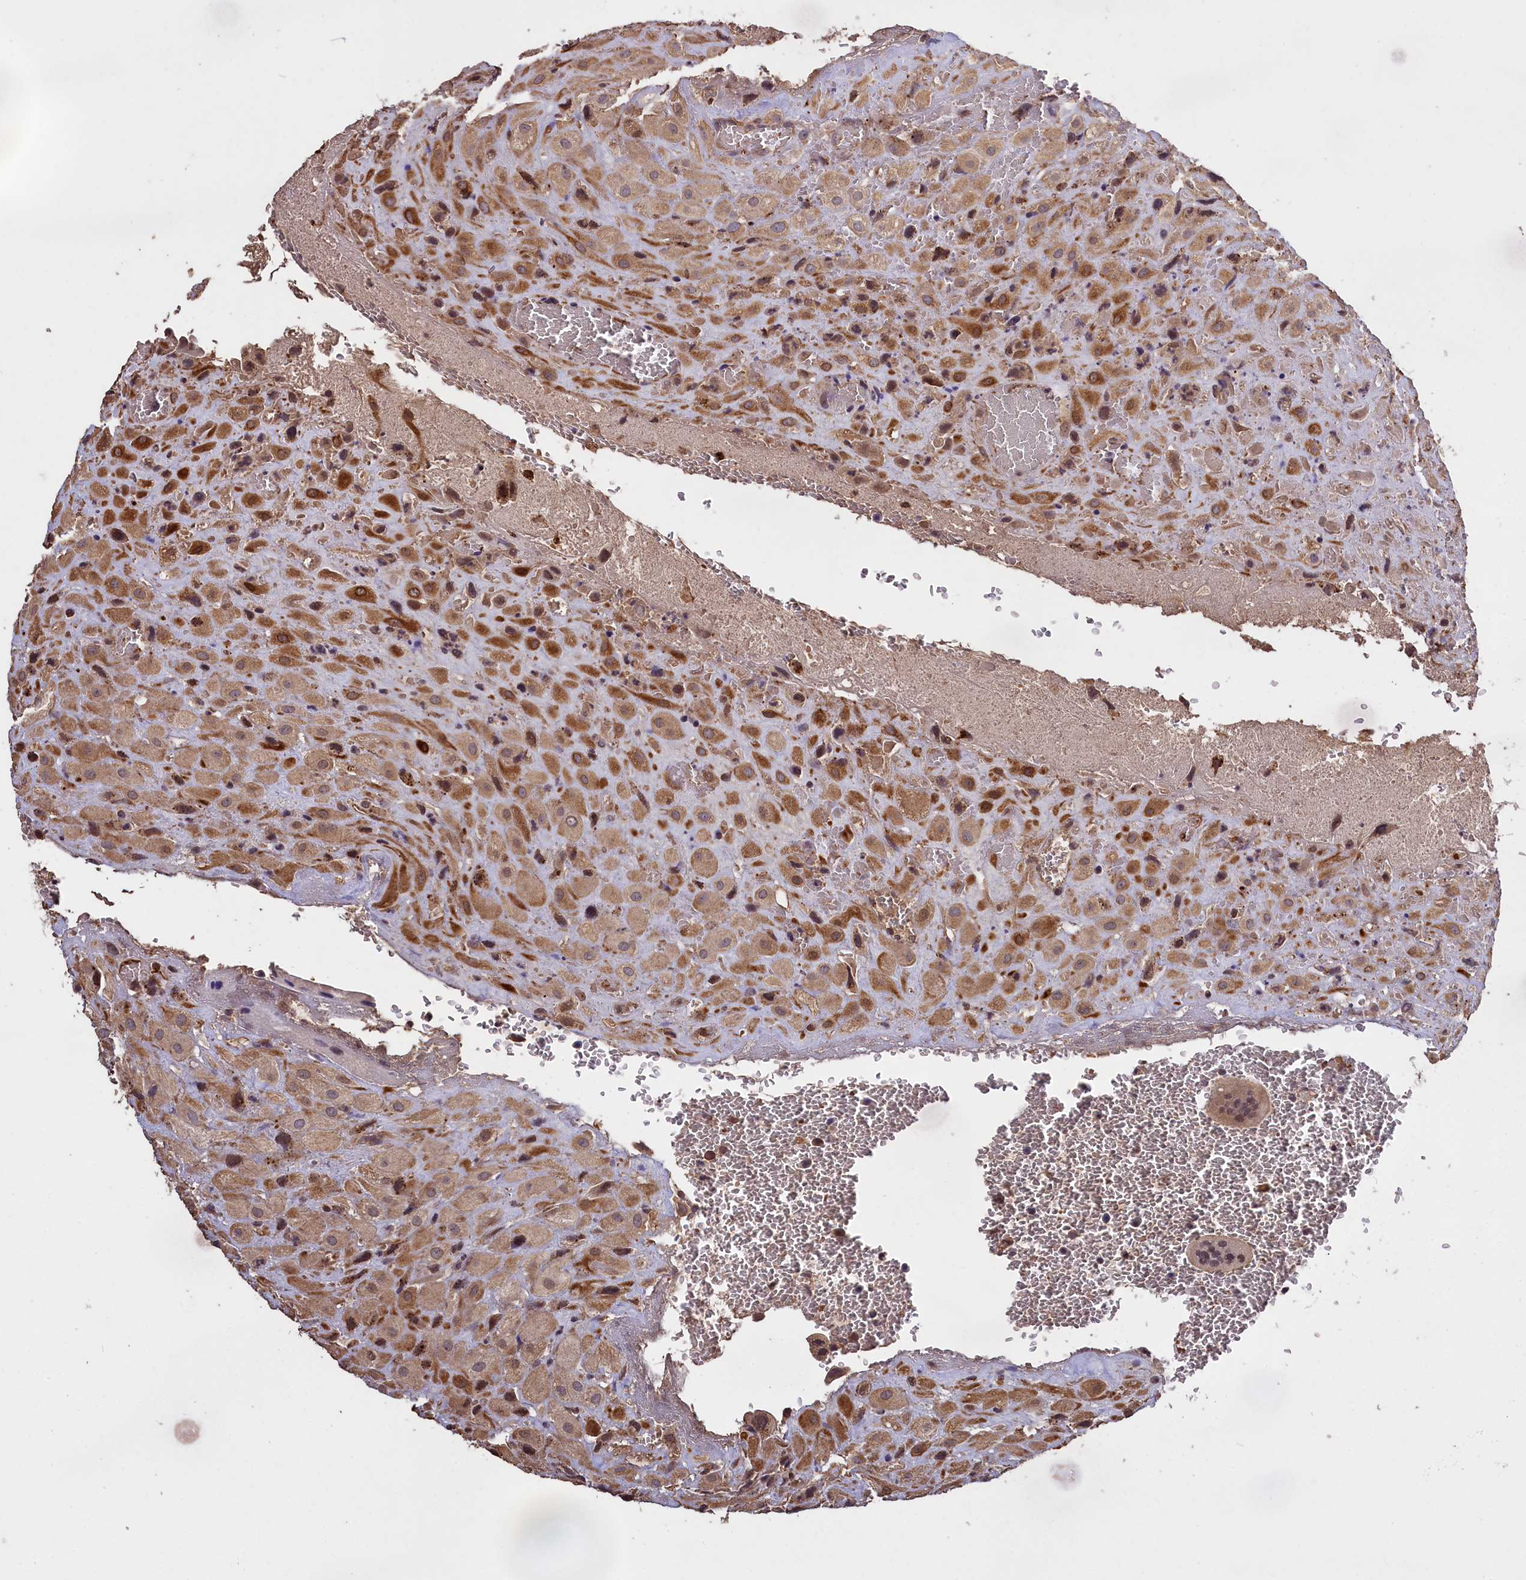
{"staining": {"intensity": "moderate", "quantity": ">75%", "location": "cytoplasmic/membranous"}, "tissue": "placenta", "cell_type": "Decidual cells", "image_type": "normal", "snomed": [{"axis": "morphology", "description": "Normal tissue, NOS"}, {"axis": "topography", "description": "Placenta"}], "caption": "High-magnification brightfield microscopy of benign placenta stained with DAB (3,3'-diaminobenzidine) (brown) and counterstained with hematoxylin (blue). decidual cells exhibit moderate cytoplasmic/membranous staining is appreciated in approximately>75% of cells.", "gene": "CLRN2", "patient": {"sex": "female", "age": 35}}